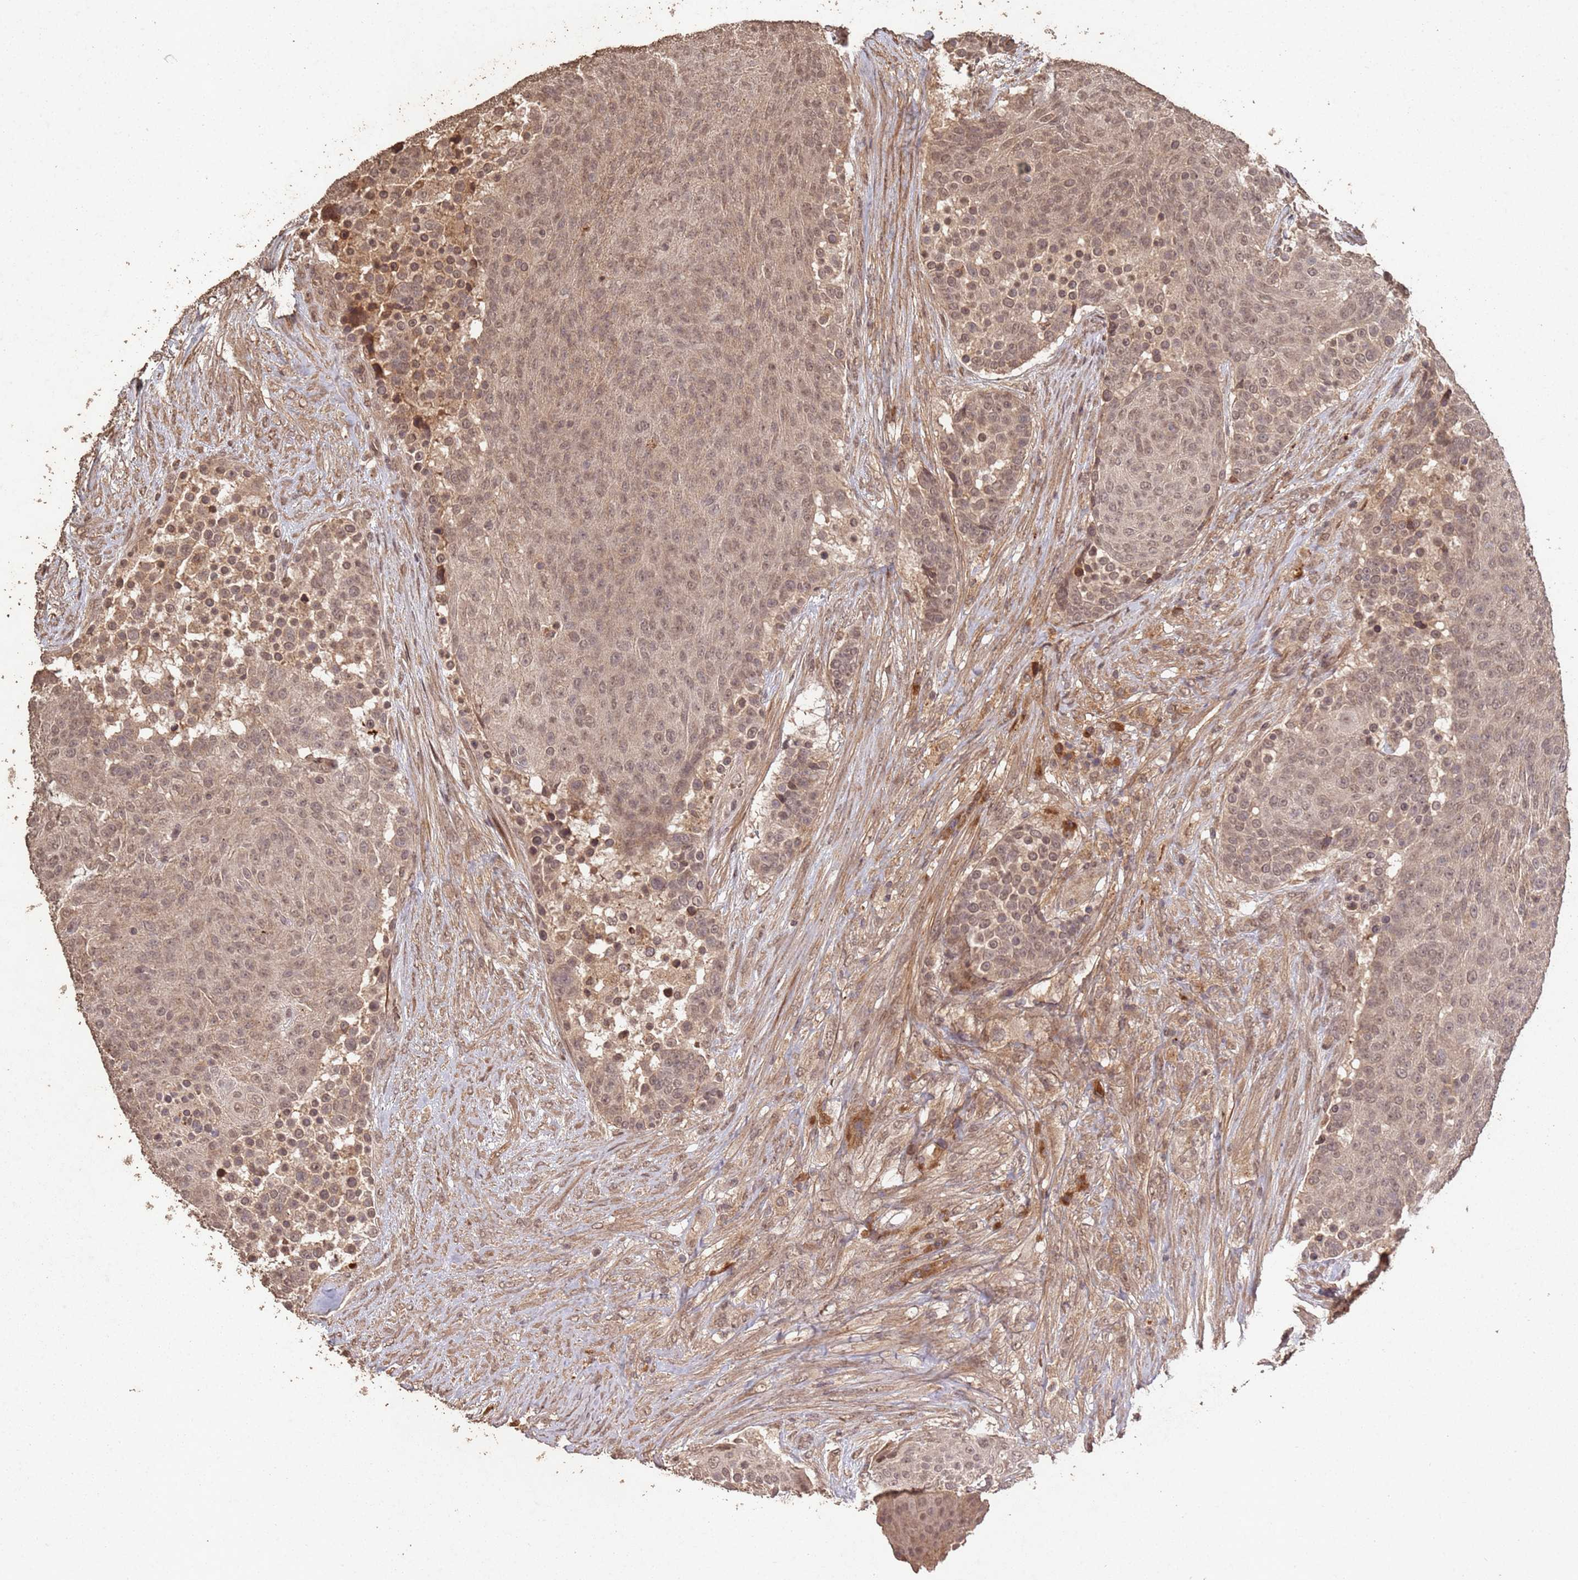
{"staining": {"intensity": "weak", "quantity": ">75%", "location": "nuclear"}, "tissue": "urothelial cancer", "cell_type": "Tumor cells", "image_type": "cancer", "snomed": [{"axis": "morphology", "description": "Urothelial carcinoma, High grade"}, {"axis": "topography", "description": "Urinary bladder"}], "caption": "Immunohistochemical staining of urothelial carcinoma (high-grade) demonstrates weak nuclear protein staining in about >75% of tumor cells.", "gene": "FRAT1", "patient": {"sex": "female", "age": 63}}